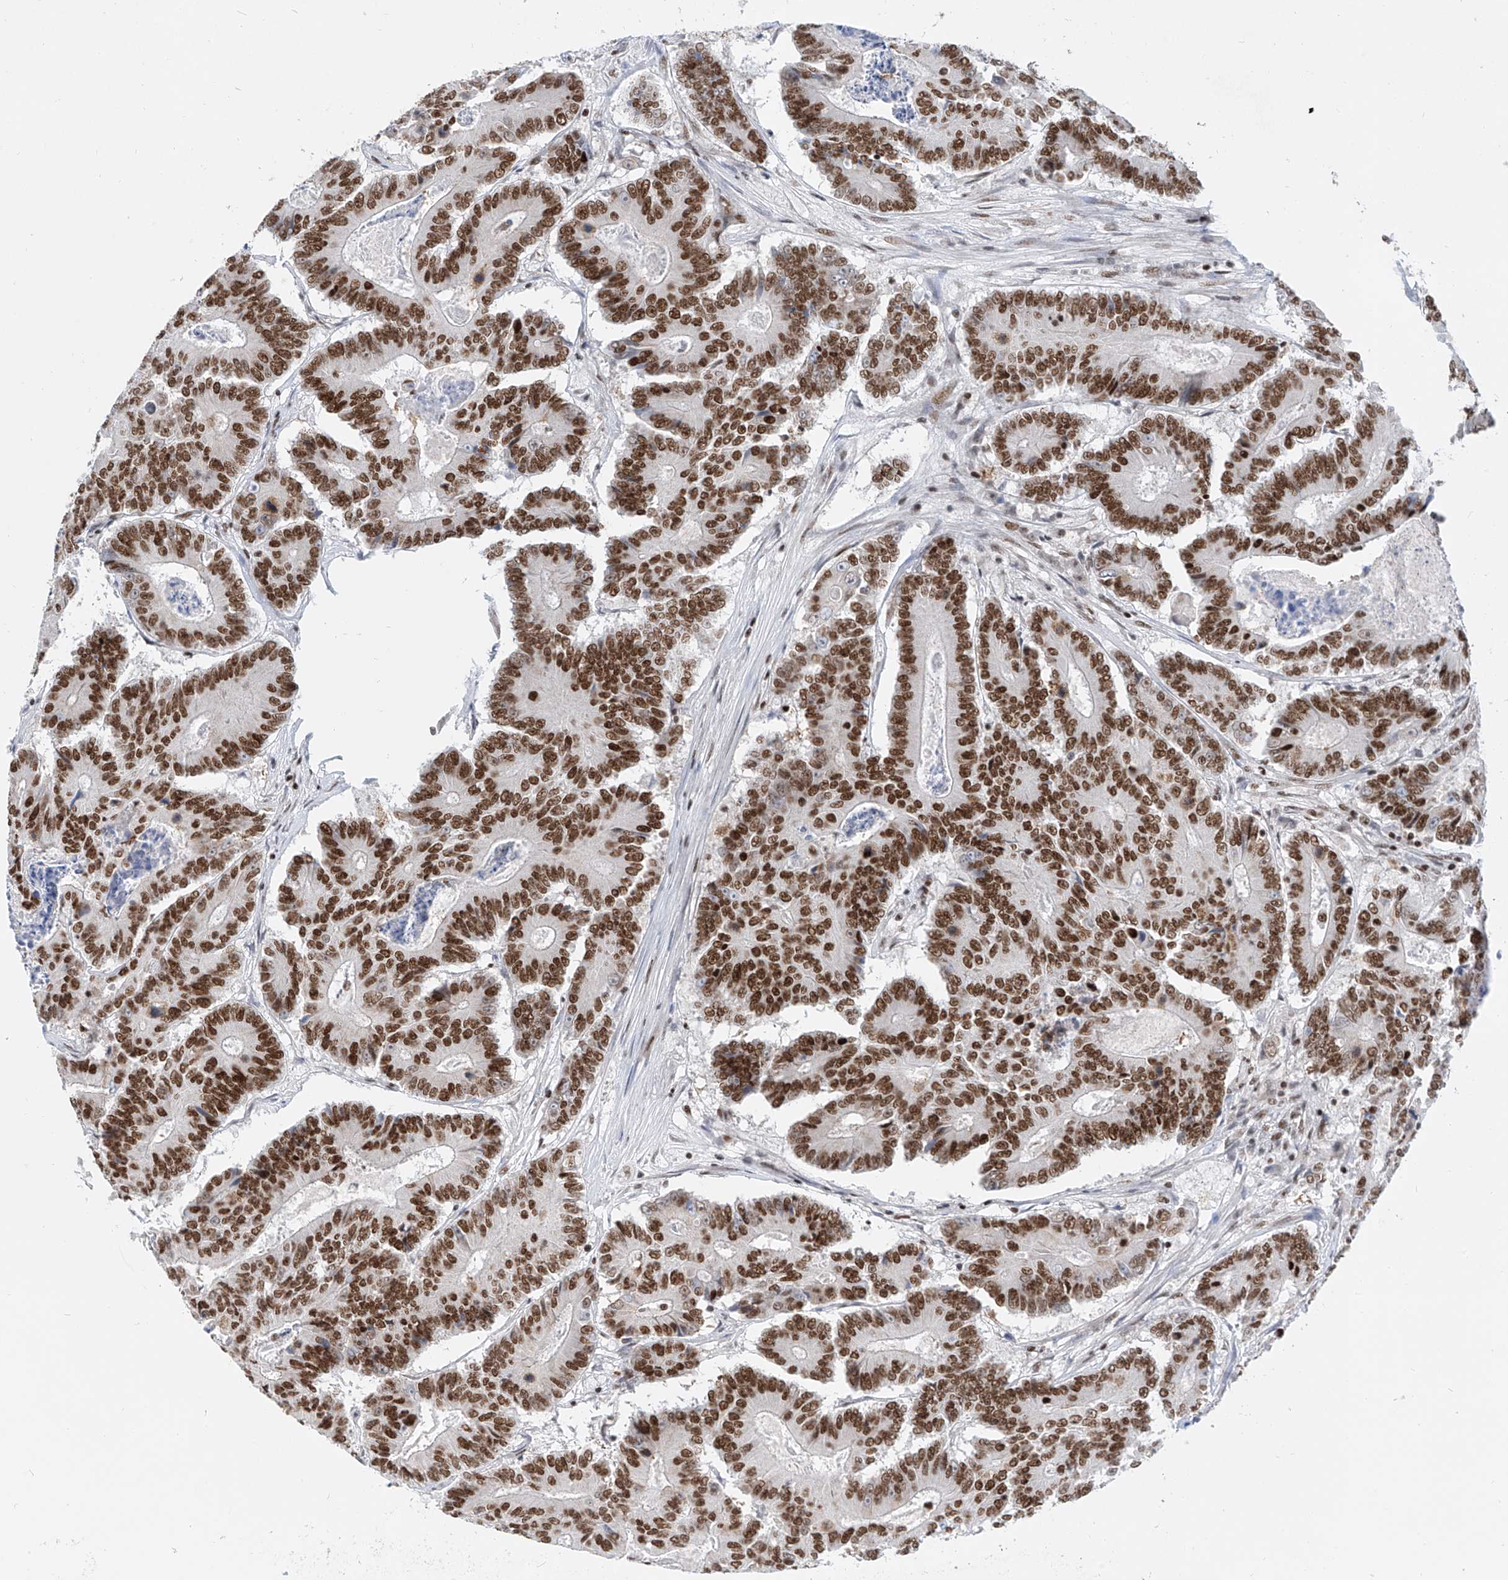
{"staining": {"intensity": "strong", "quantity": ">75%", "location": "nuclear"}, "tissue": "colorectal cancer", "cell_type": "Tumor cells", "image_type": "cancer", "snomed": [{"axis": "morphology", "description": "Adenocarcinoma, NOS"}, {"axis": "topography", "description": "Colon"}], "caption": "Immunohistochemical staining of colorectal cancer (adenocarcinoma) shows high levels of strong nuclear protein staining in approximately >75% of tumor cells. The staining is performed using DAB brown chromogen to label protein expression. The nuclei are counter-stained blue using hematoxylin.", "gene": "TAF4", "patient": {"sex": "male", "age": 83}}